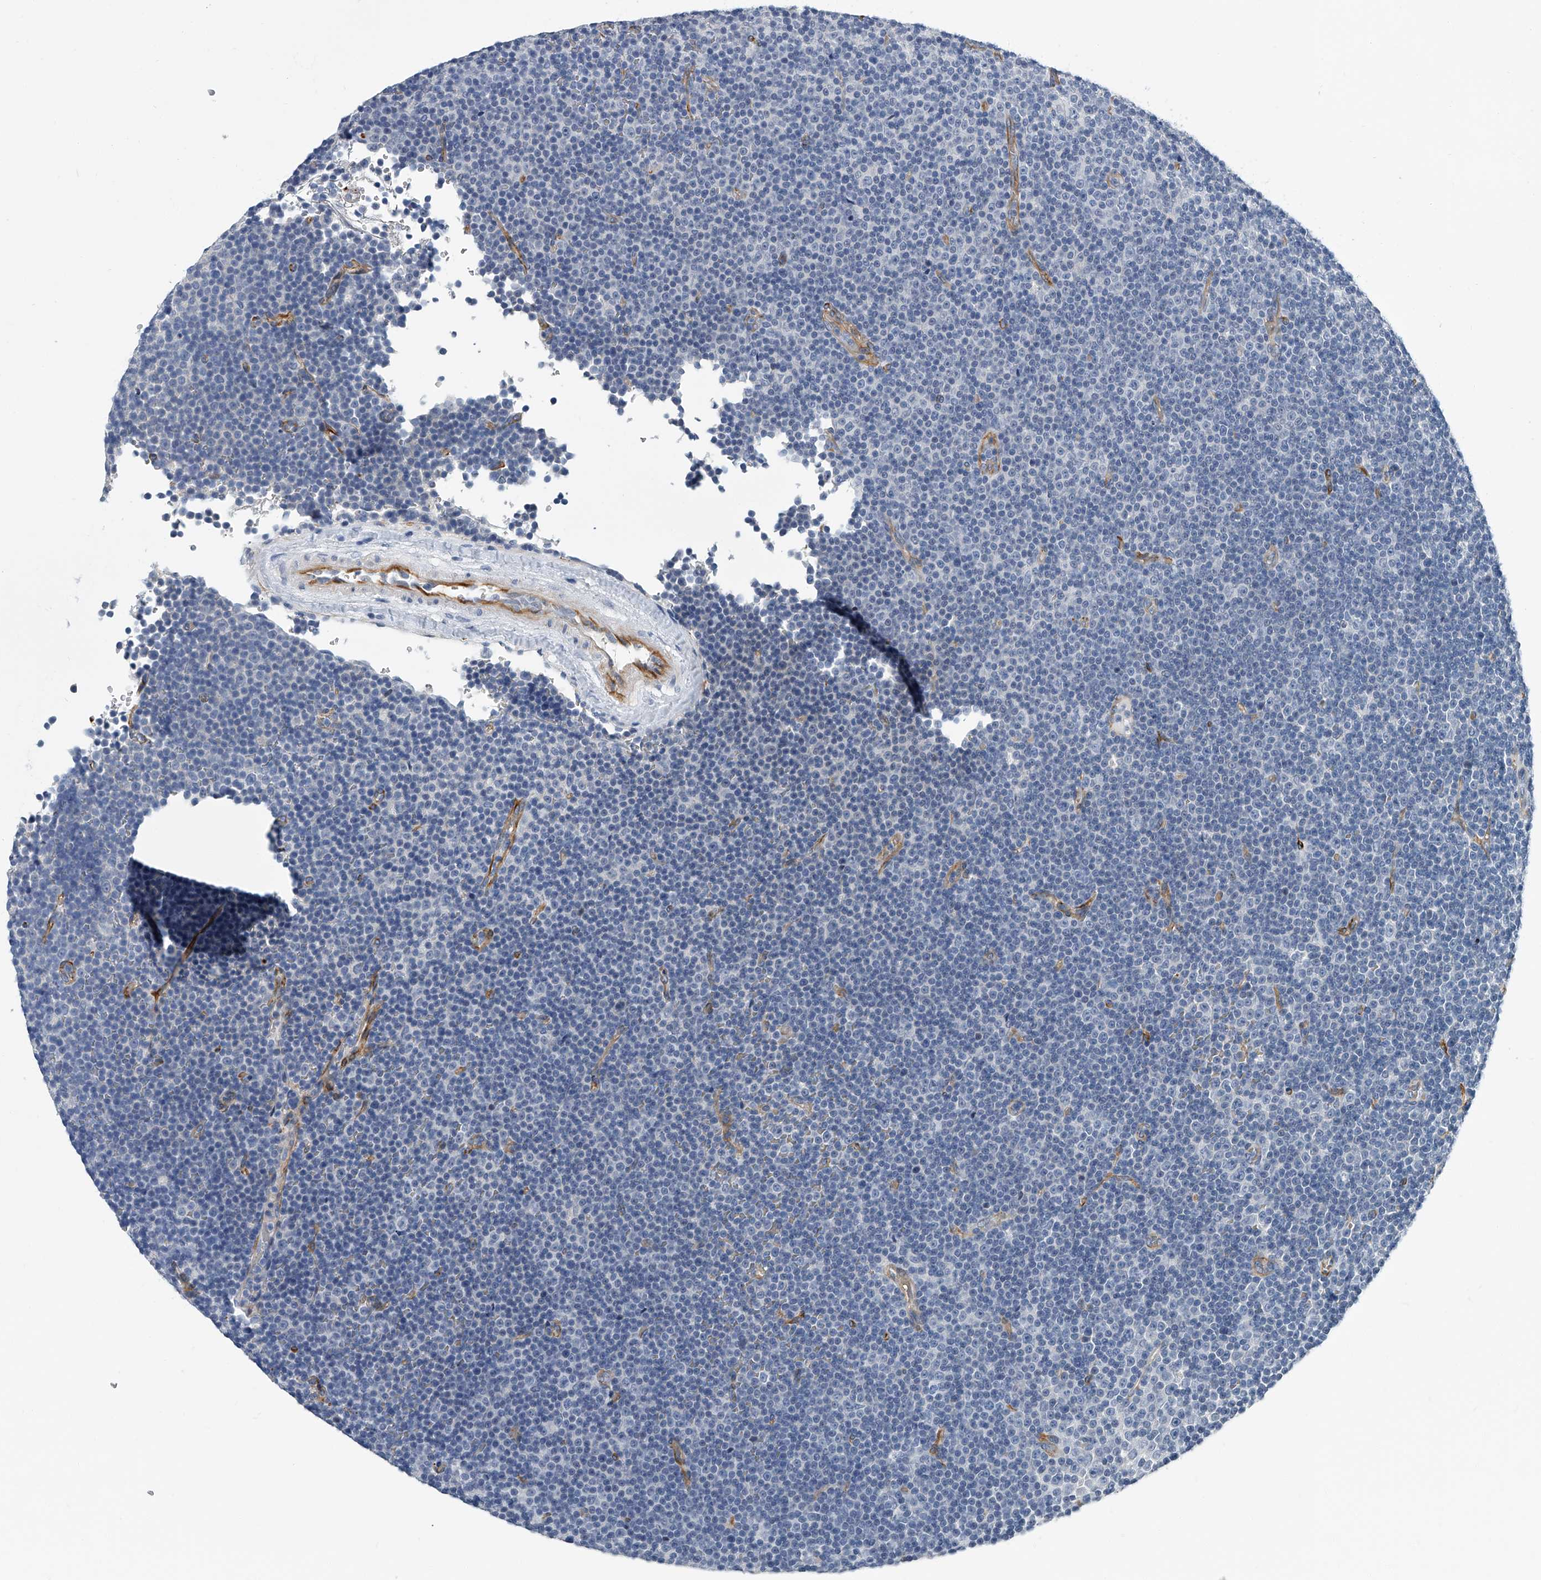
{"staining": {"intensity": "negative", "quantity": "none", "location": "none"}, "tissue": "lymphoma", "cell_type": "Tumor cells", "image_type": "cancer", "snomed": [{"axis": "morphology", "description": "Malignant lymphoma, non-Hodgkin's type, Low grade"}, {"axis": "topography", "description": "Lymph node"}], "caption": "A high-resolution image shows immunohistochemistry staining of lymphoma, which displays no significant positivity in tumor cells. (DAB (3,3'-diaminobenzidine) IHC visualized using brightfield microscopy, high magnification).", "gene": "KIRREL1", "patient": {"sex": "female", "age": 67}}